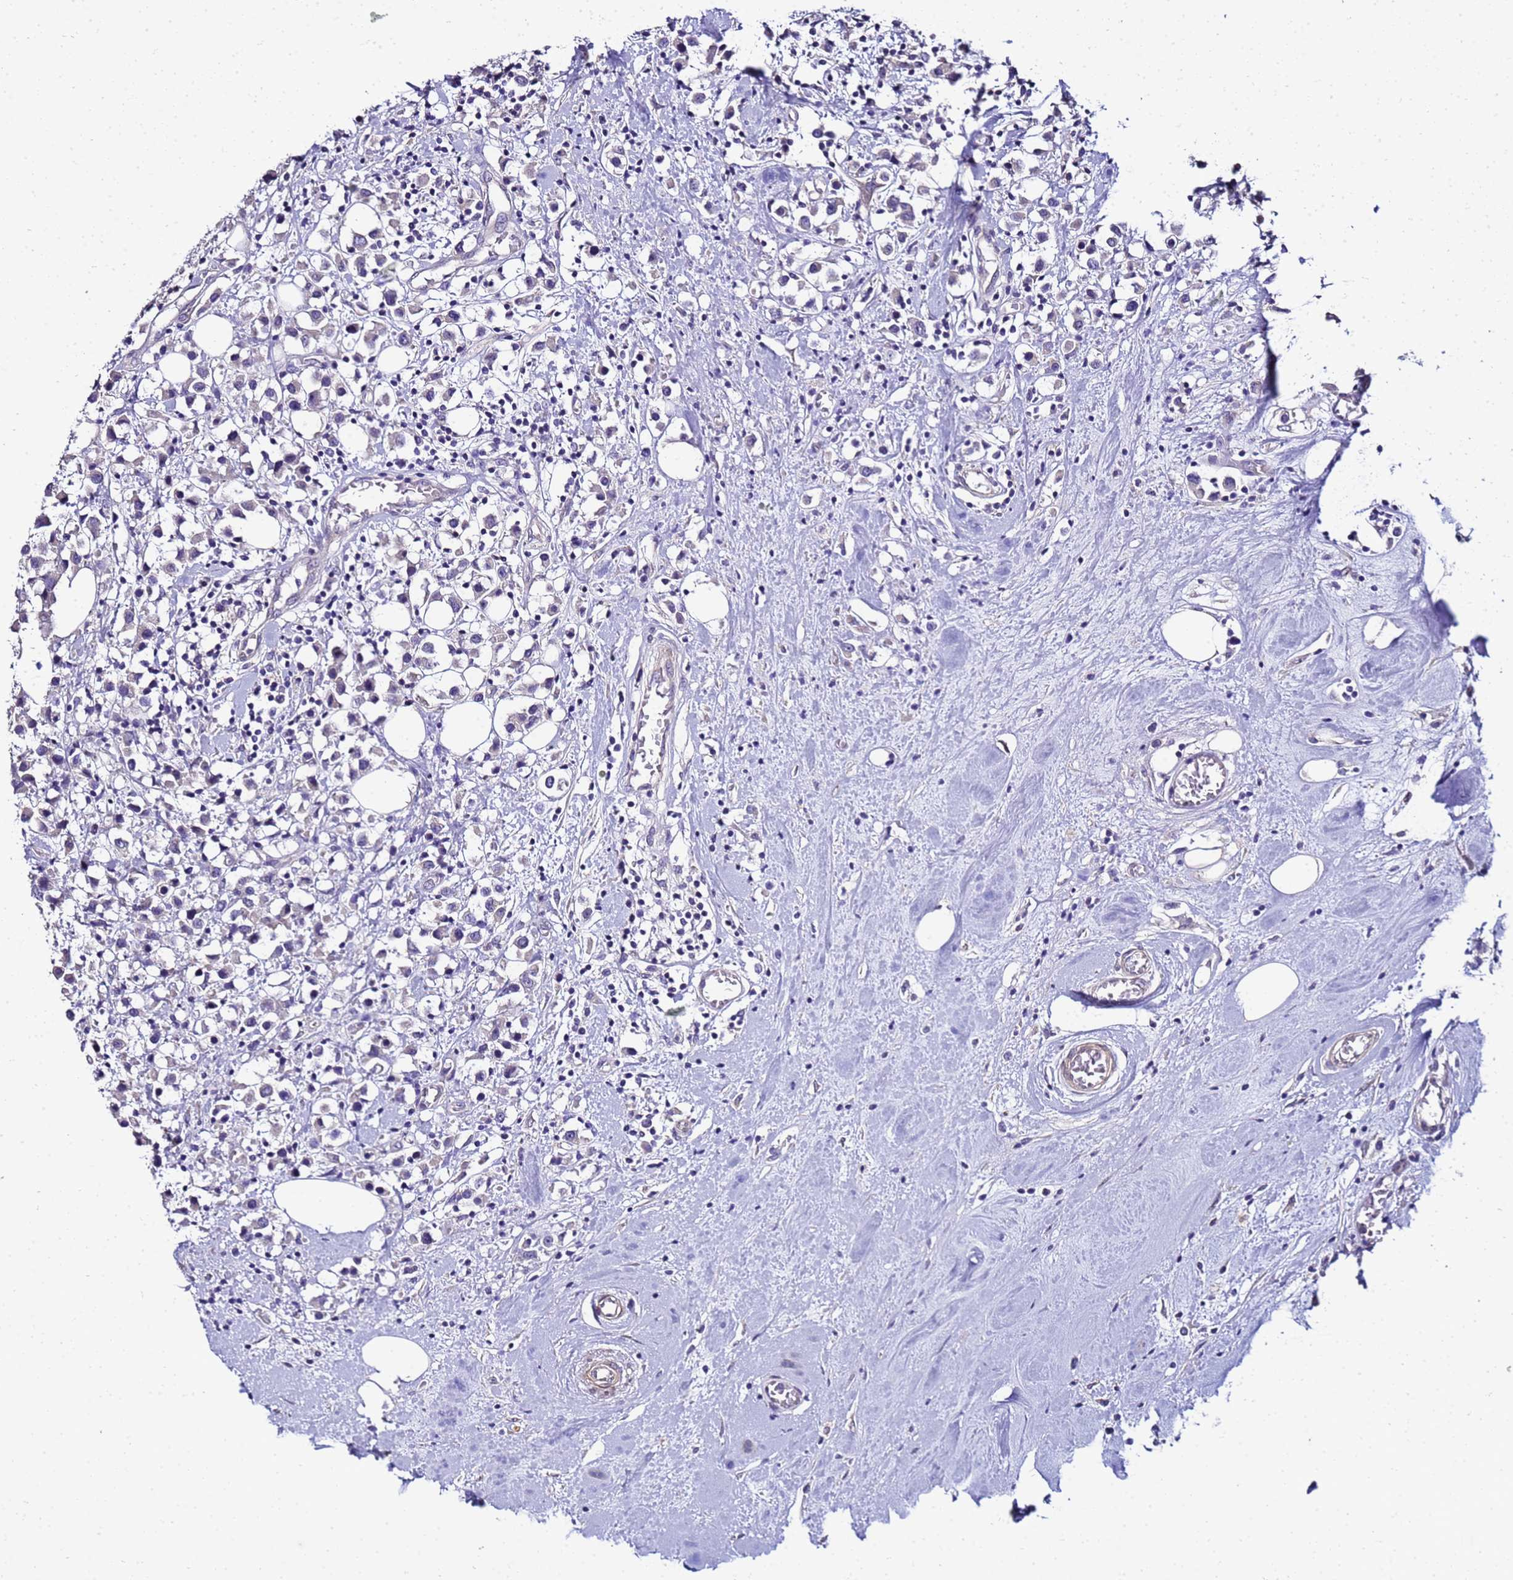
{"staining": {"intensity": "negative", "quantity": "none", "location": "none"}, "tissue": "breast cancer", "cell_type": "Tumor cells", "image_type": "cancer", "snomed": [{"axis": "morphology", "description": "Duct carcinoma"}, {"axis": "topography", "description": "Breast"}], "caption": "This is a histopathology image of immunohistochemistry (IHC) staining of breast intraductal carcinoma, which shows no expression in tumor cells. The staining was performed using DAB to visualize the protein expression in brown, while the nuclei were stained in blue with hematoxylin (Magnification: 20x).", "gene": "FAM166B", "patient": {"sex": "female", "age": 61}}